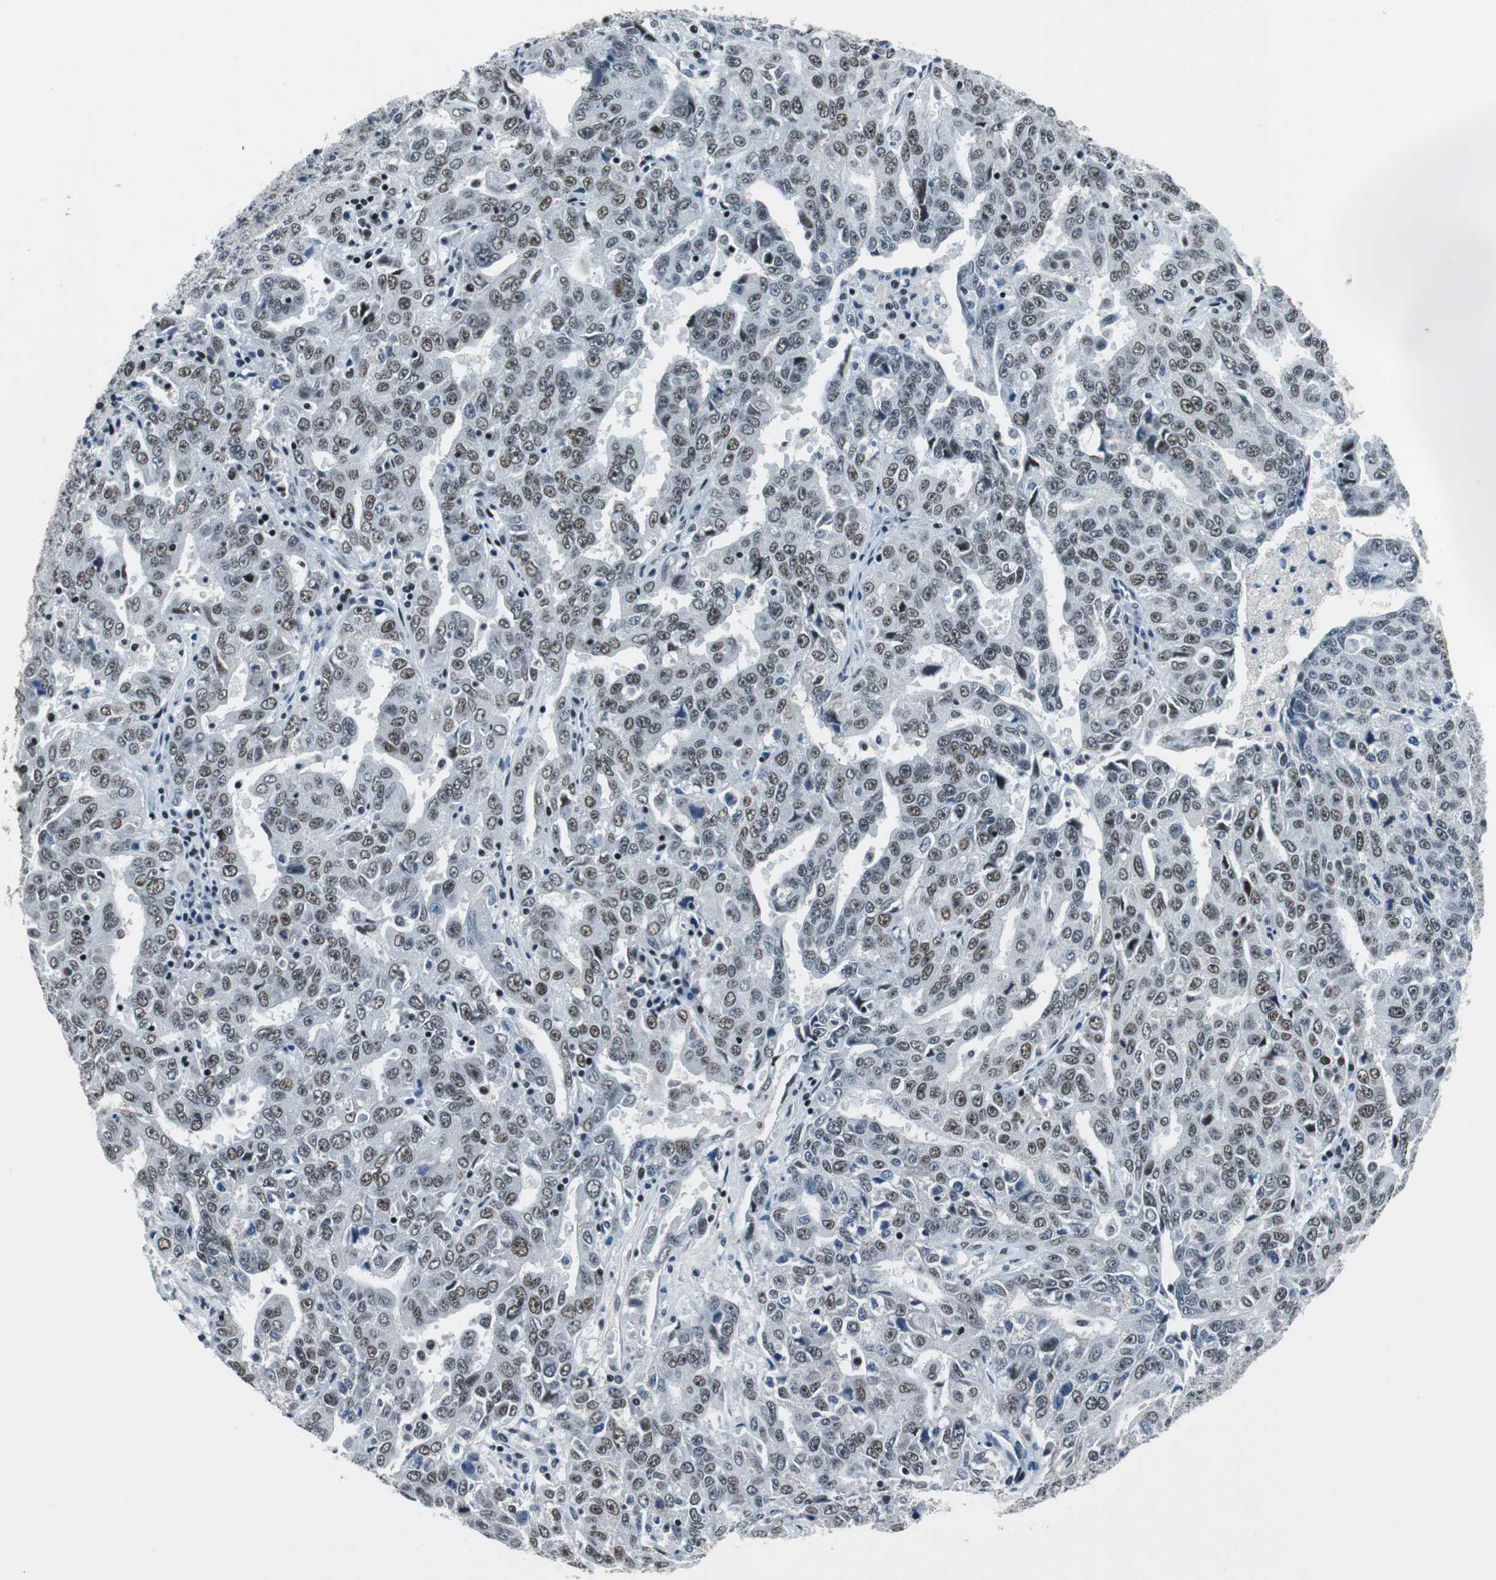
{"staining": {"intensity": "weak", "quantity": "25%-75%", "location": "nuclear"}, "tissue": "ovarian cancer", "cell_type": "Tumor cells", "image_type": "cancer", "snomed": [{"axis": "morphology", "description": "Carcinoma, endometroid"}, {"axis": "topography", "description": "Ovary"}], "caption": "Immunohistochemical staining of endometroid carcinoma (ovarian) displays low levels of weak nuclear protein expression in about 25%-75% of tumor cells.", "gene": "HDAC3", "patient": {"sex": "female", "age": 62}}